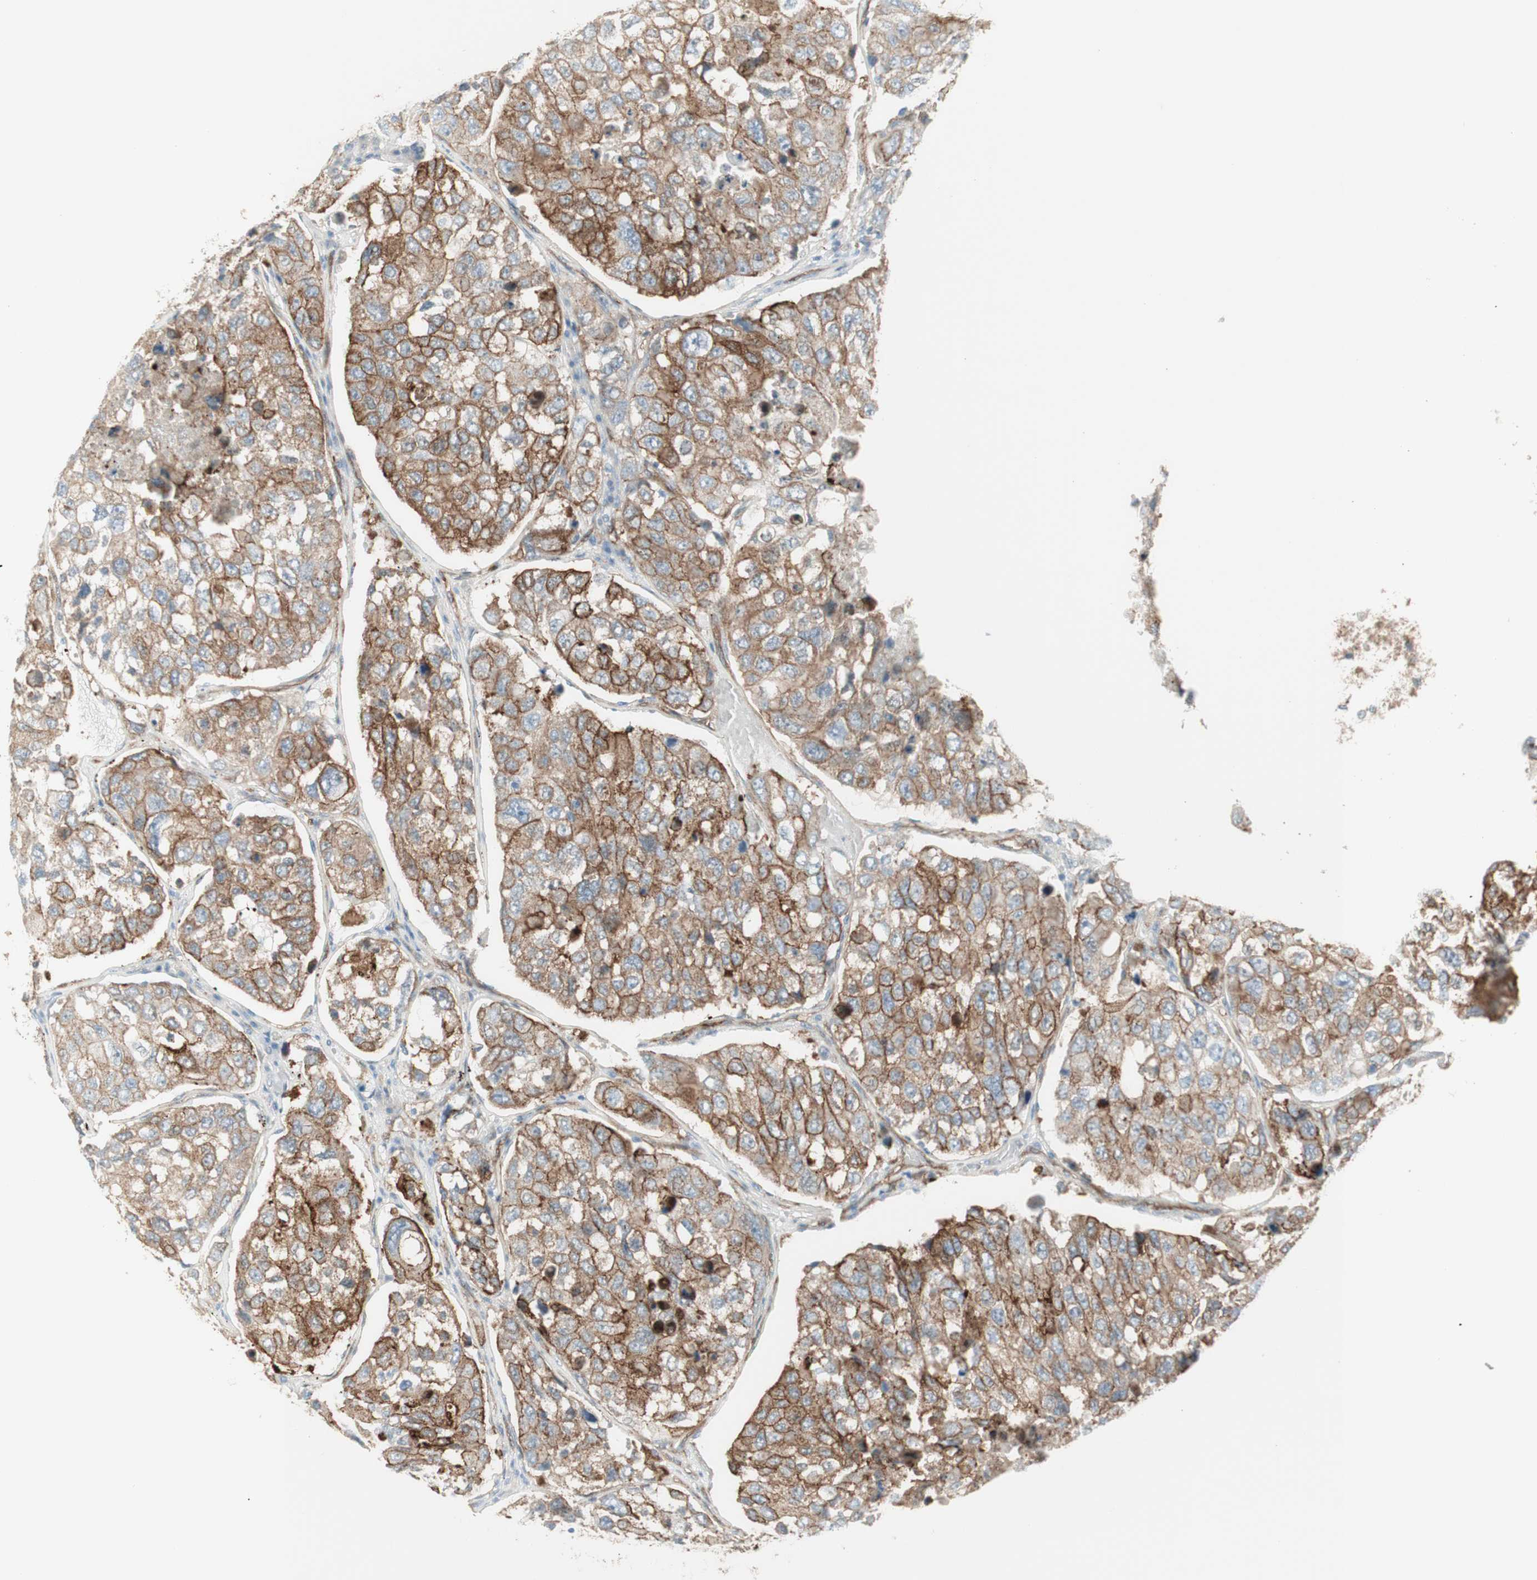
{"staining": {"intensity": "moderate", "quantity": "25%-75%", "location": "cytoplasmic/membranous"}, "tissue": "urothelial cancer", "cell_type": "Tumor cells", "image_type": "cancer", "snomed": [{"axis": "morphology", "description": "Urothelial carcinoma, High grade"}, {"axis": "topography", "description": "Lymph node"}, {"axis": "topography", "description": "Urinary bladder"}], "caption": "Protein staining reveals moderate cytoplasmic/membranous staining in about 25%-75% of tumor cells in urothelial carcinoma (high-grade).", "gene": "MYO6", "patient": {"sex": "male", "age": 51}}